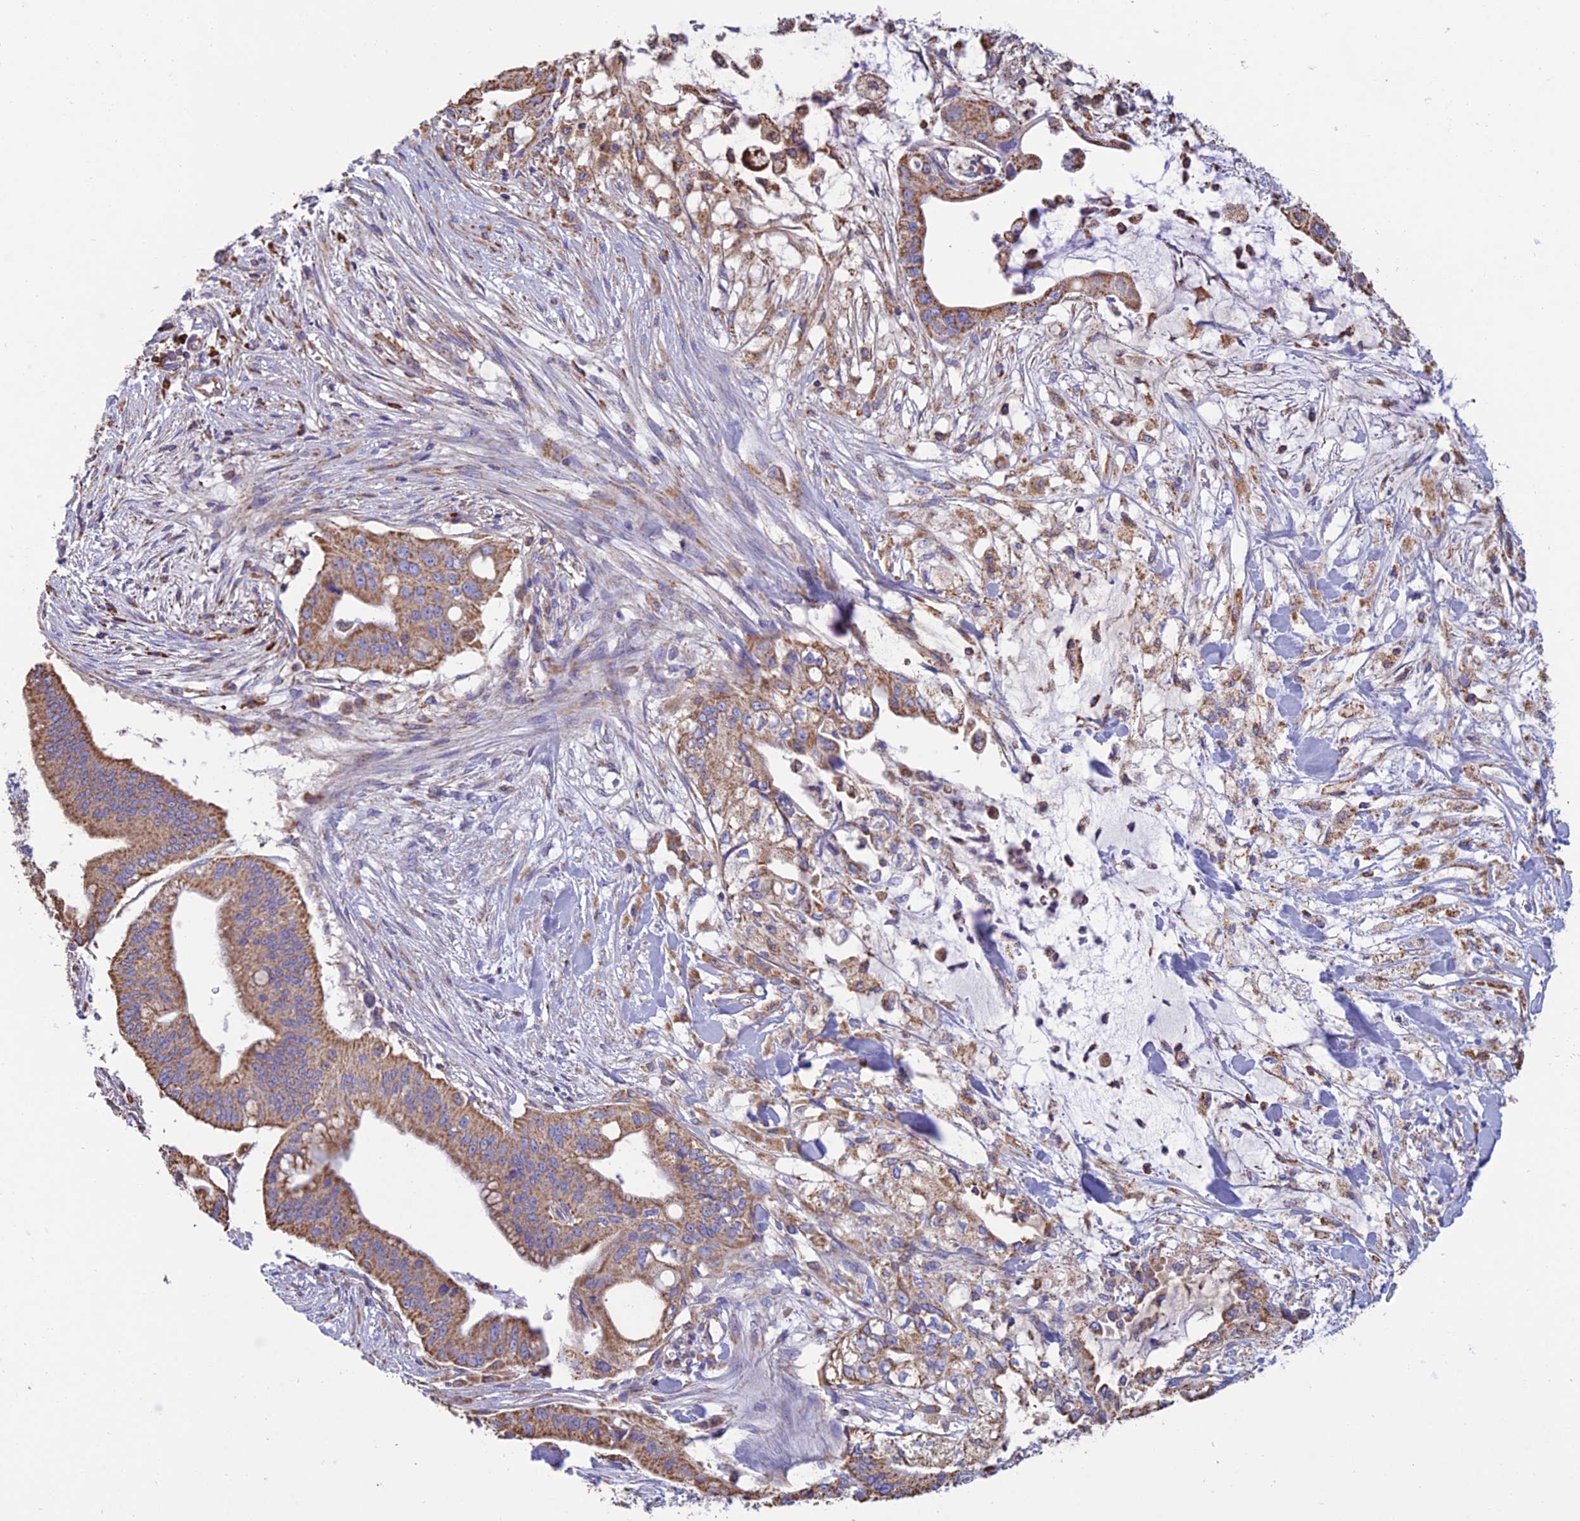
{"staining": {"intensity": "moderate", "quantity": ">75%", "location": "cytoplasmic/membranous"}, "tissue": "pancreatic cancer", "cell_type": "Tumor cells", "image_type": "cancer", "snomed": [{"axis": "morphology", "description": "Adenocarcinoma, NOS"}, {"axis": "topography", "description": "Pancreas"}], "caption": "The histopathology image exhibits staining of pancreatic adenocarcinoma, revealing moderate cytoplasmic/membranous protein staining (brown color) within tumor cells.", "gene": "OR2W3", "patient": {"sex": "male", "age": 46}}